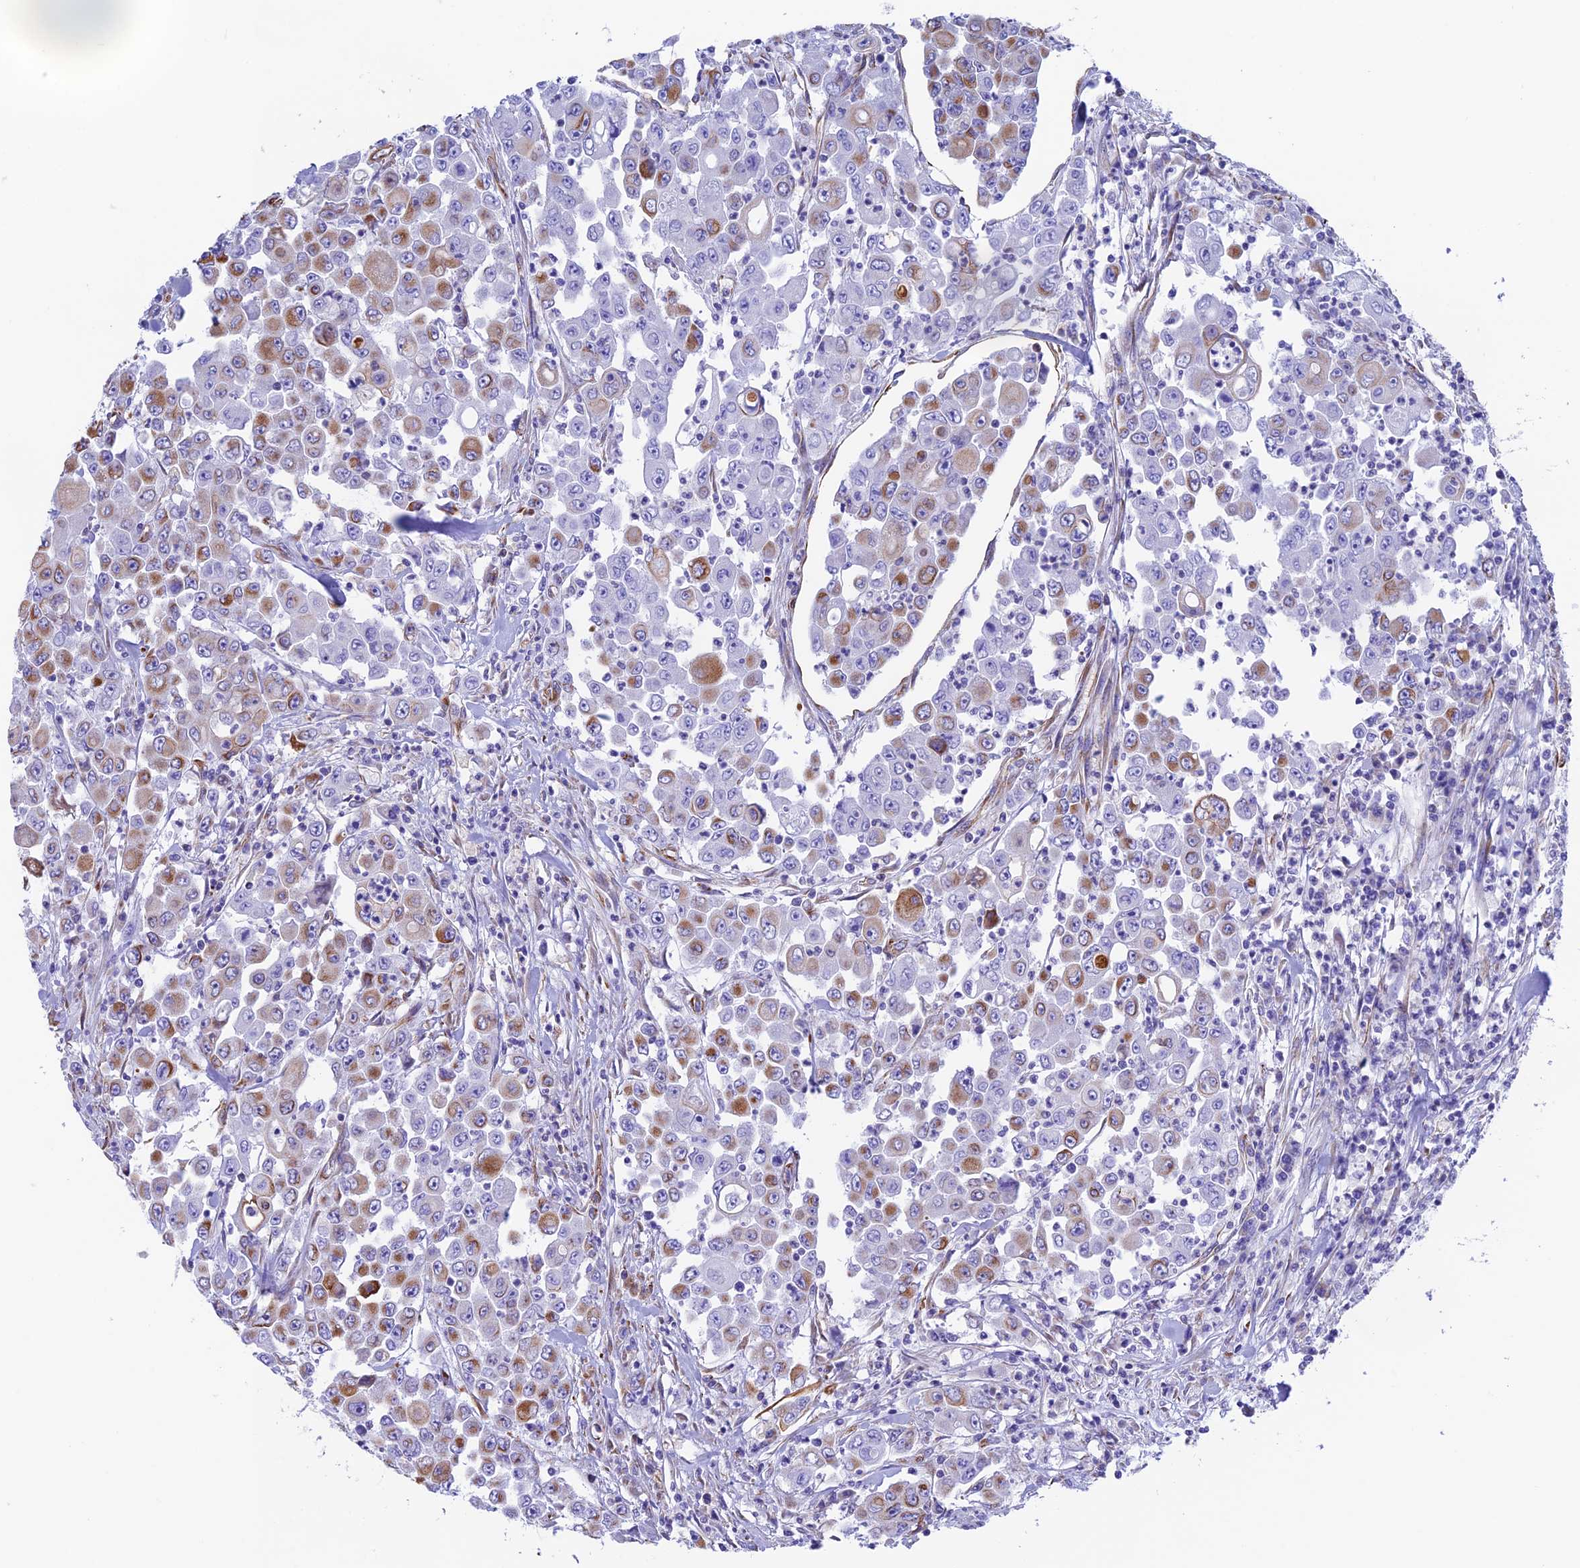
{"staining": {"intensity": "moderate", "quantity": "25%-75%", "location": "cytoplasmic/membranous"}, "tissue": "colorectal cancer", "cell_type": "Tumor cells", "image_type": "cancer", "snomed": [{"axis": "morphology", "description": "Adenocarcinoma, NOS"}, {"axis": "topography", "description": "Colon"}], "caption": "Immunohistochemical staining of colorectal adenocarcinoma displays moderate cytoplasmic/membranous protein positivity in about 25%-75% of tumor cells.", "gene": "ZNF652", "patient": {"sex": "male", "age": 51}}